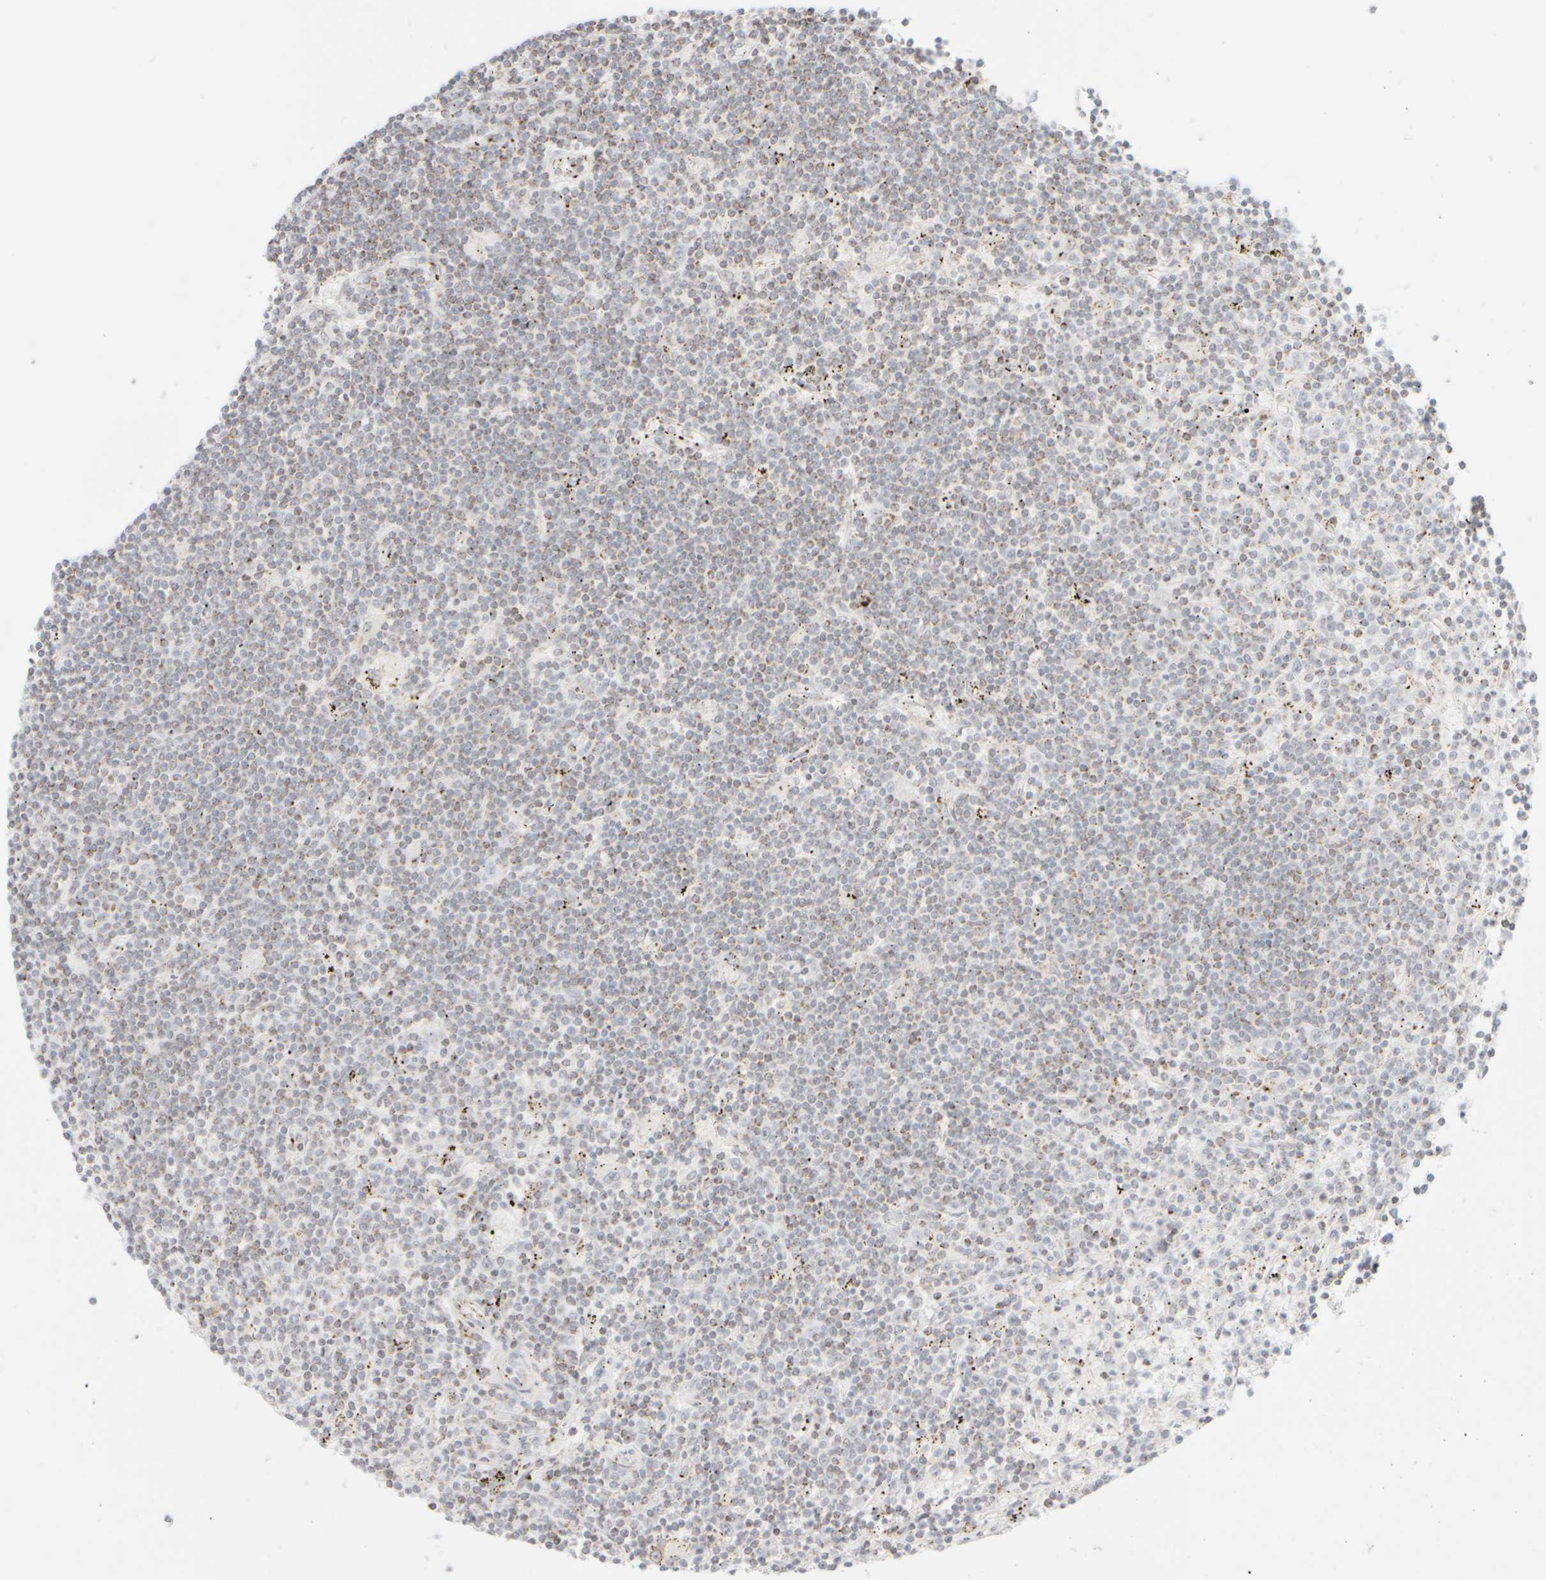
{"staining": {"intensity": "weak", "quantity": "25%-75%", "location": "cytoplasmic/membranous"}, "tissue": "lymphoma", "cell_type": "Tumor cells", "image_type": "cancer", "snomed": [{"axis": "morphology", "description": "Malignant lymphoma, non-Hodgkin's type, Low grade"}, {"axis": "topography", "description": "Spleen"}], "caption": "Protein expression by immunohistochemistry (IHC) reveals weak cytoplasmic/membranous positivity in about 25%-75% of tumor cells in lymphoma.", "gene": "PPM1K", "patient": {"sex": "male", "age": 76}}